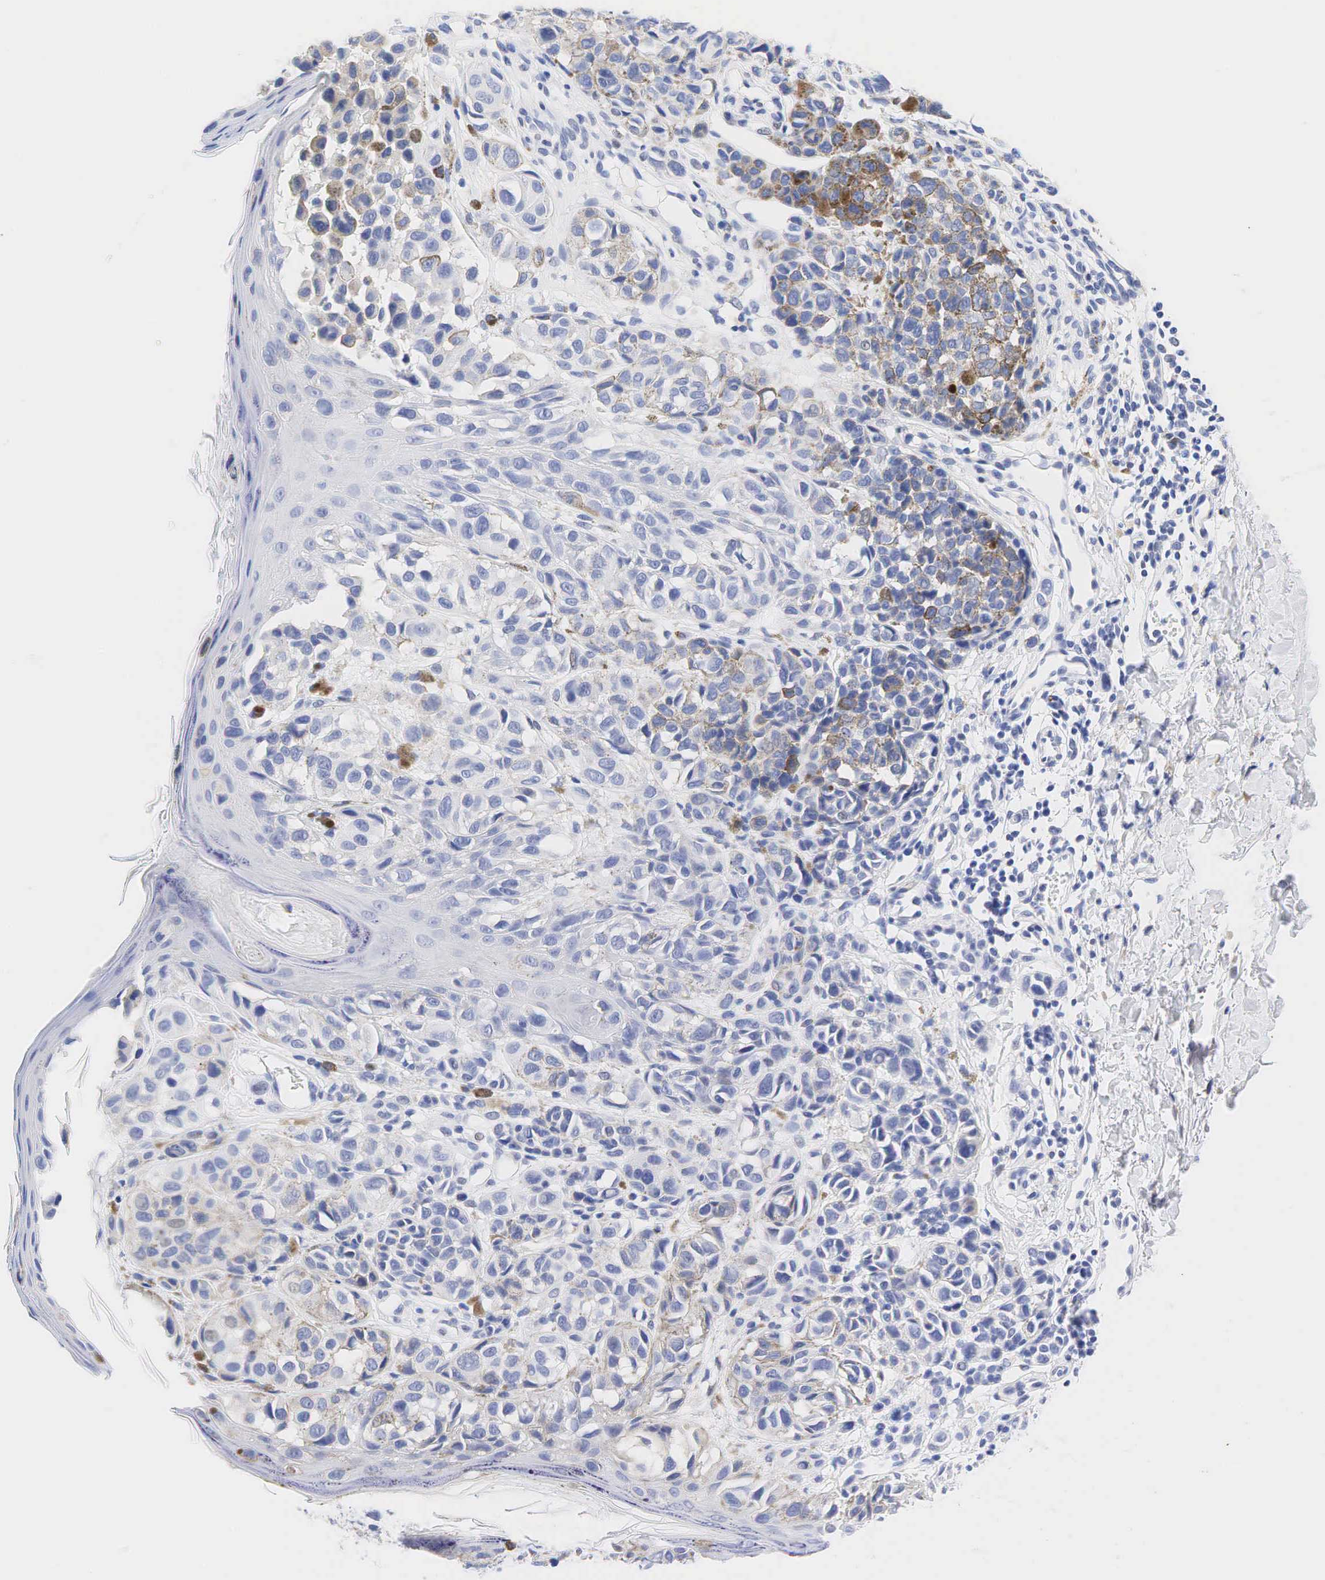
{"staining": {"intensity": "negative", "quantity": "none", "location": "none"}, "tissue": "melanoma", "cell_type": "Tumor cells", "image_type": "cancer", "snomed": [{"axis": "morphology", "description": "Malignant melanoma, NOS"}, {"axis": "topography", "description": "Skin"}], "caption": "Tumor cells show no significant protein expression in malignant melanoma. The staining was performed using DAB to visualize the protein expression in brown, while the nuclei were stained in blue with hematoxylin (Magnification: 20x).", "gene": "AR", "patient": {"sex": "male", "age": 67}}